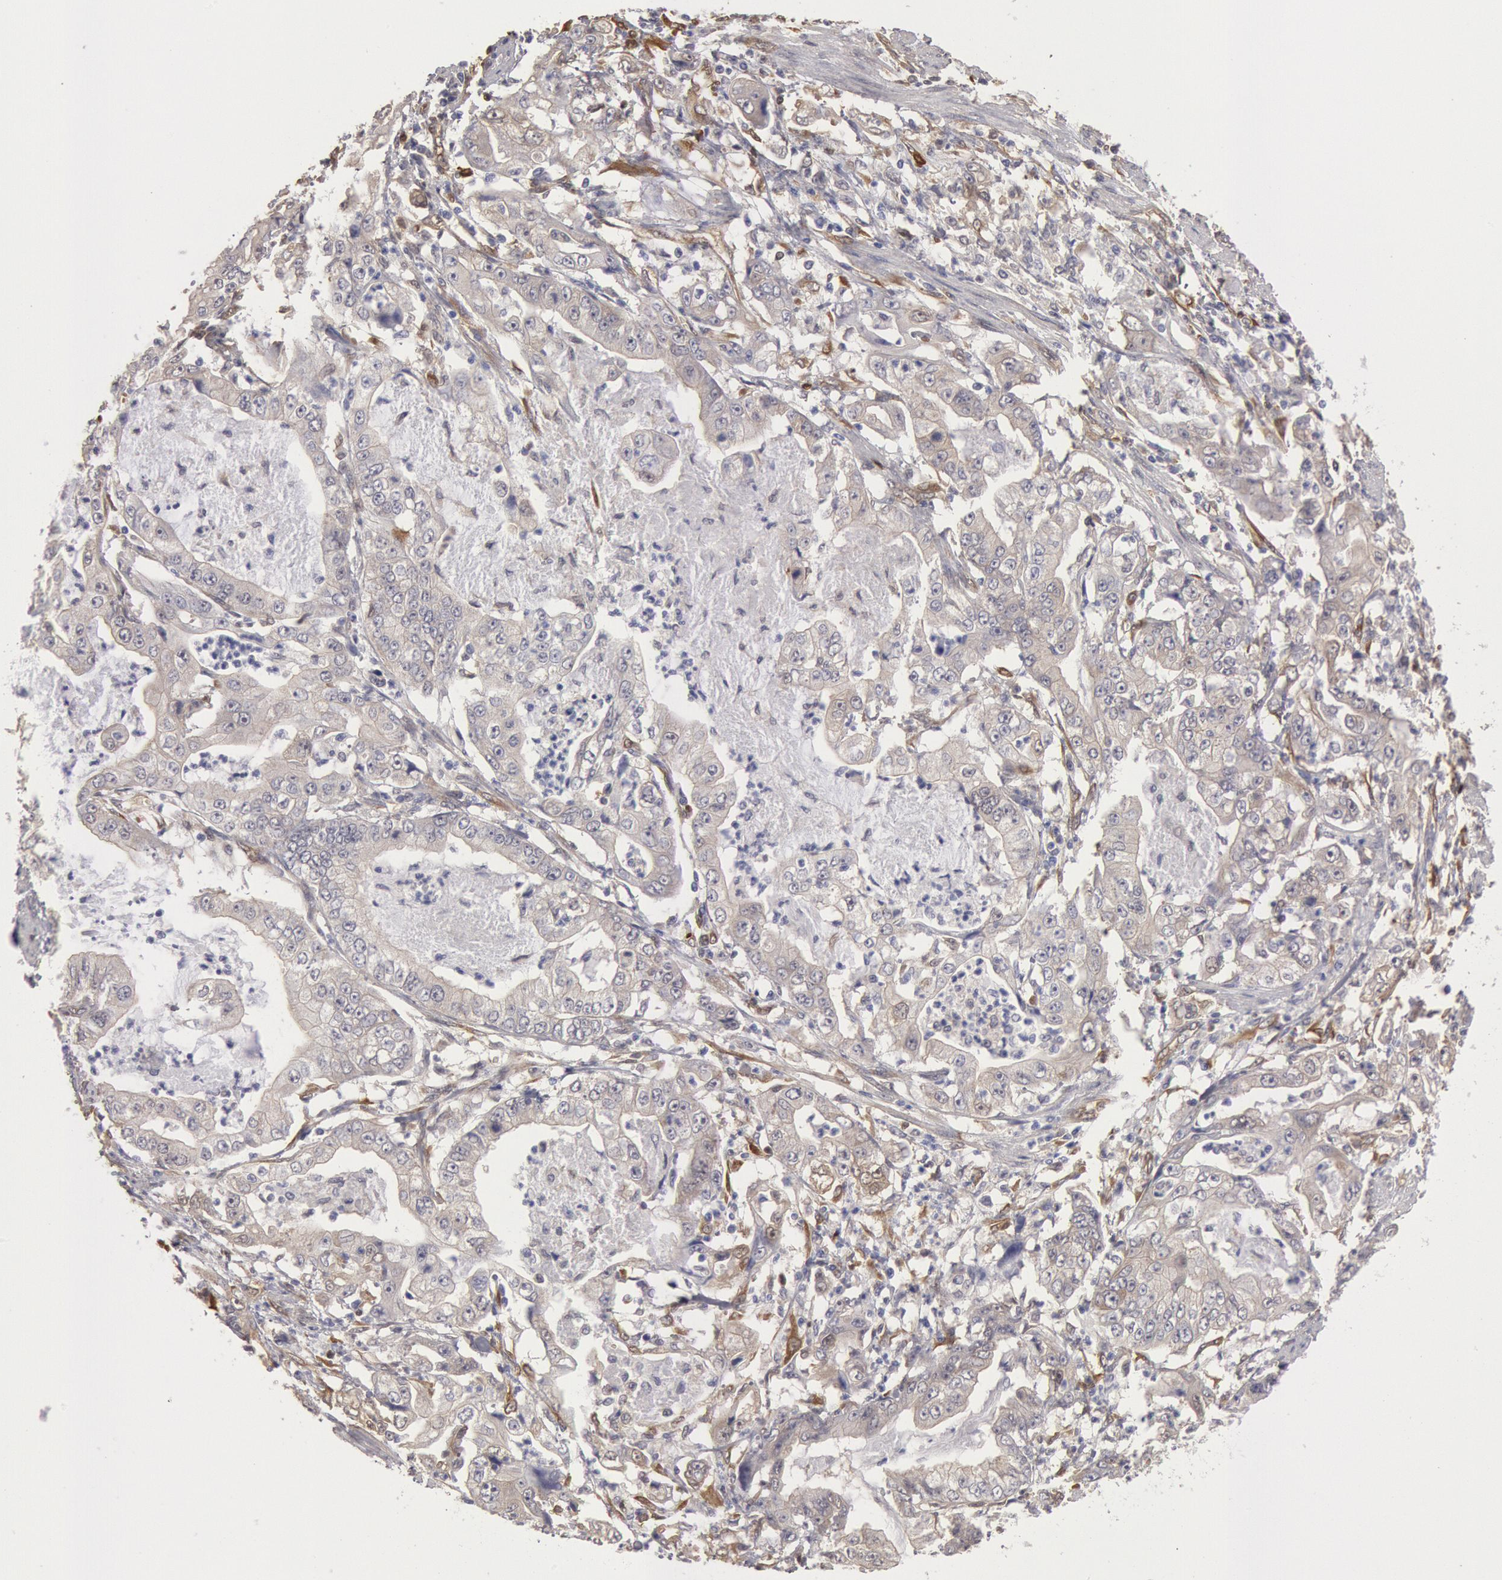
{"staining": {"intensity": "moderate", "quantity": "<25%", "location": "cytoplasmic/membranous"}, "tissue": "stomach cancer", "cell_type": "Tumor cells", "image_type": "cancer", "snomed": [{"axis": "morphology", "description": "Adenocarcinoma, NOS"}, {"axis": "topography", "description": "Pancreas"}, {"axis": "topography", "description": "Stomach, upper"}], "caption": "Stomach adenocarcinoma tissue shows moderate cytoplasmic/membranous positivity in approximately <25% of tumor cells, visualized by immunohistochemistry.", "gene": "CCDC50", "patient": {"sex": "male", "age": 77}}